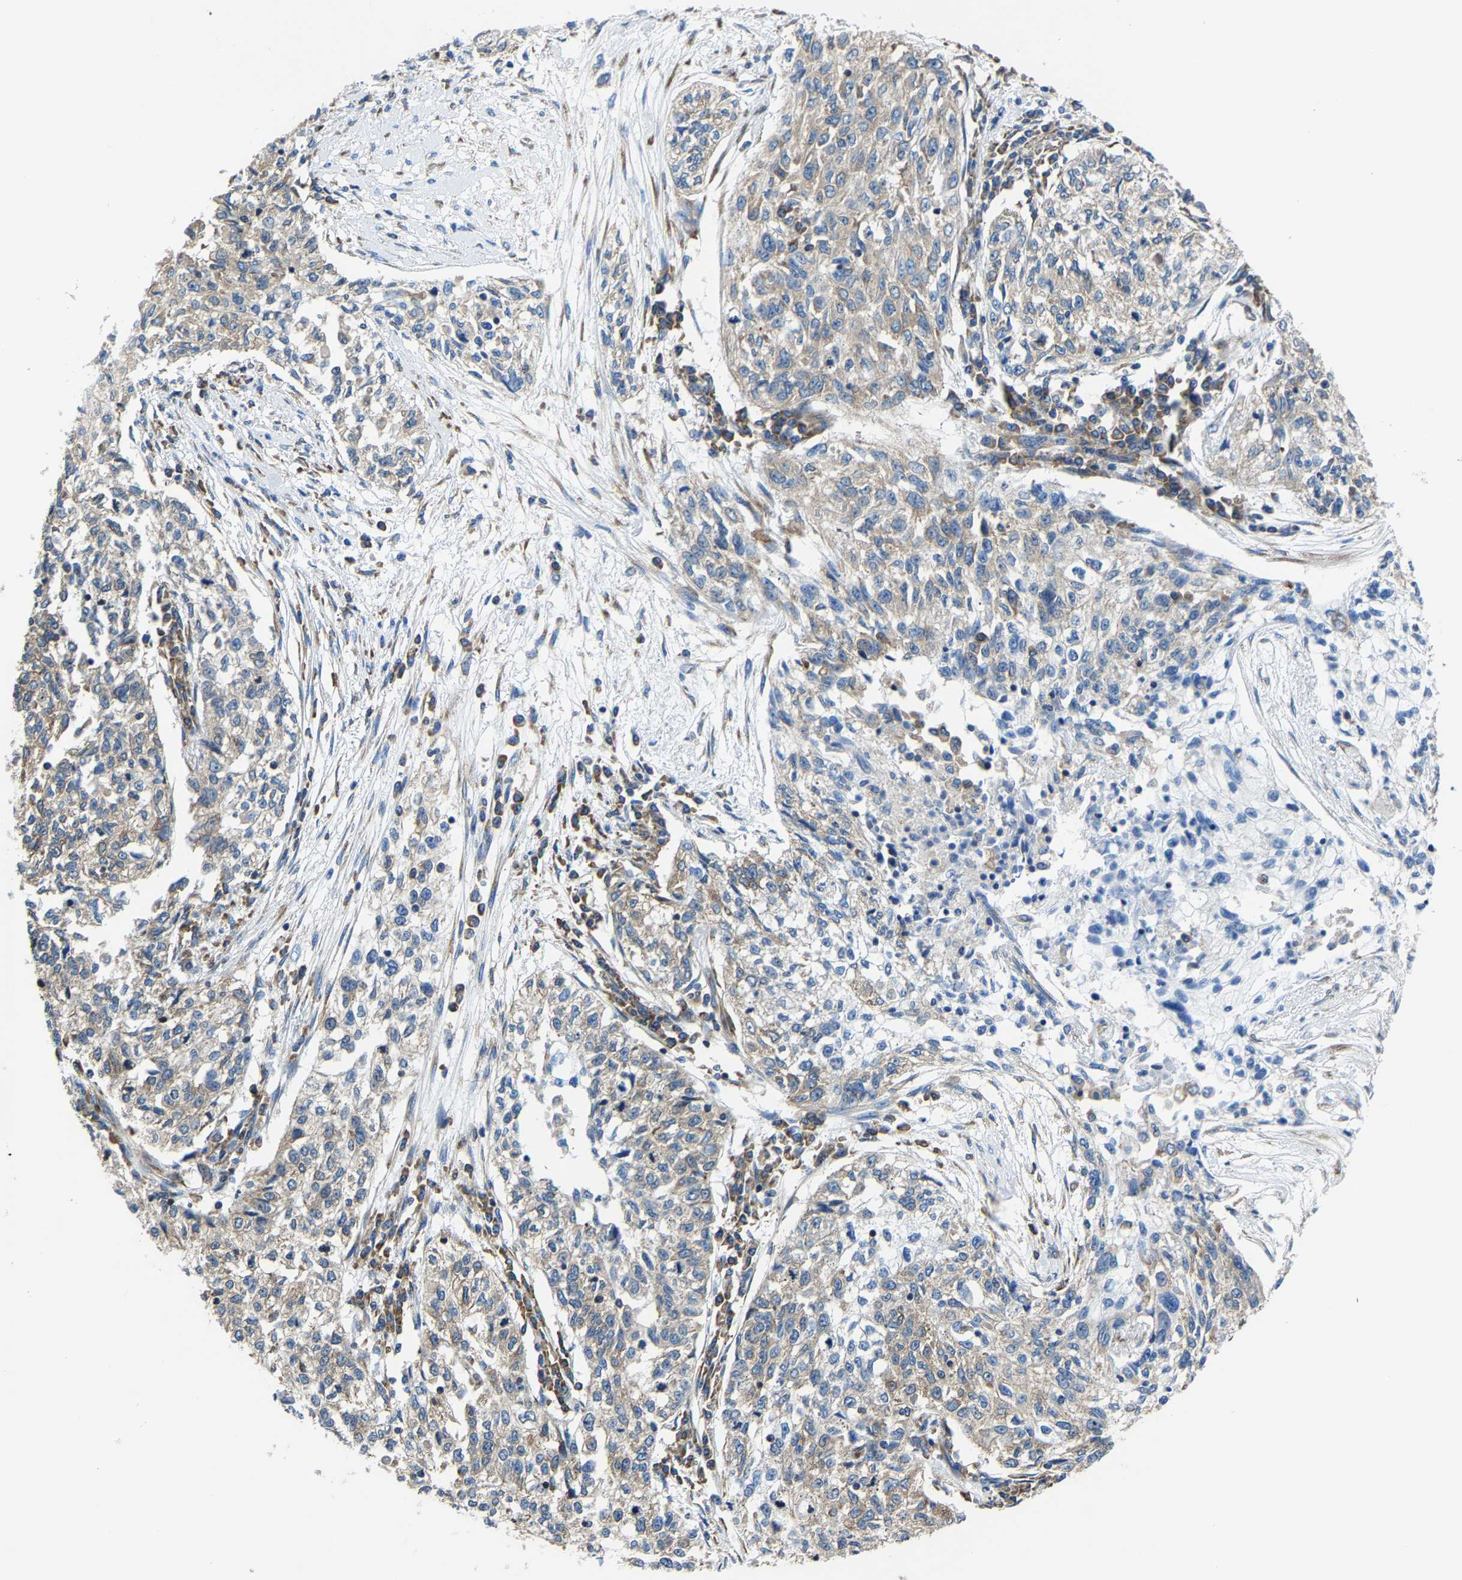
{"staining": {"intensity": "weak", "quantity": ">75%", "location": "cytoplasmic/membranous"}, "tissue": "cervical cancer", "cell_type": "Tumor cells", "image_type": "cancer", "snomed": [{"axis": "morphology", "description": "Squamous cell carcinoma, NOS"}, {"axis": "topography", "description": "Cervix"}], "caption": "IHC (DAB) staining of human squamous cell carcinoma (cervical) exhibits weak cytoplasmic/membranous protein staining in approximately >75% of tumor cells.", "gene": "G3BP2", "patient": {"sex": "female", "age": 57}}